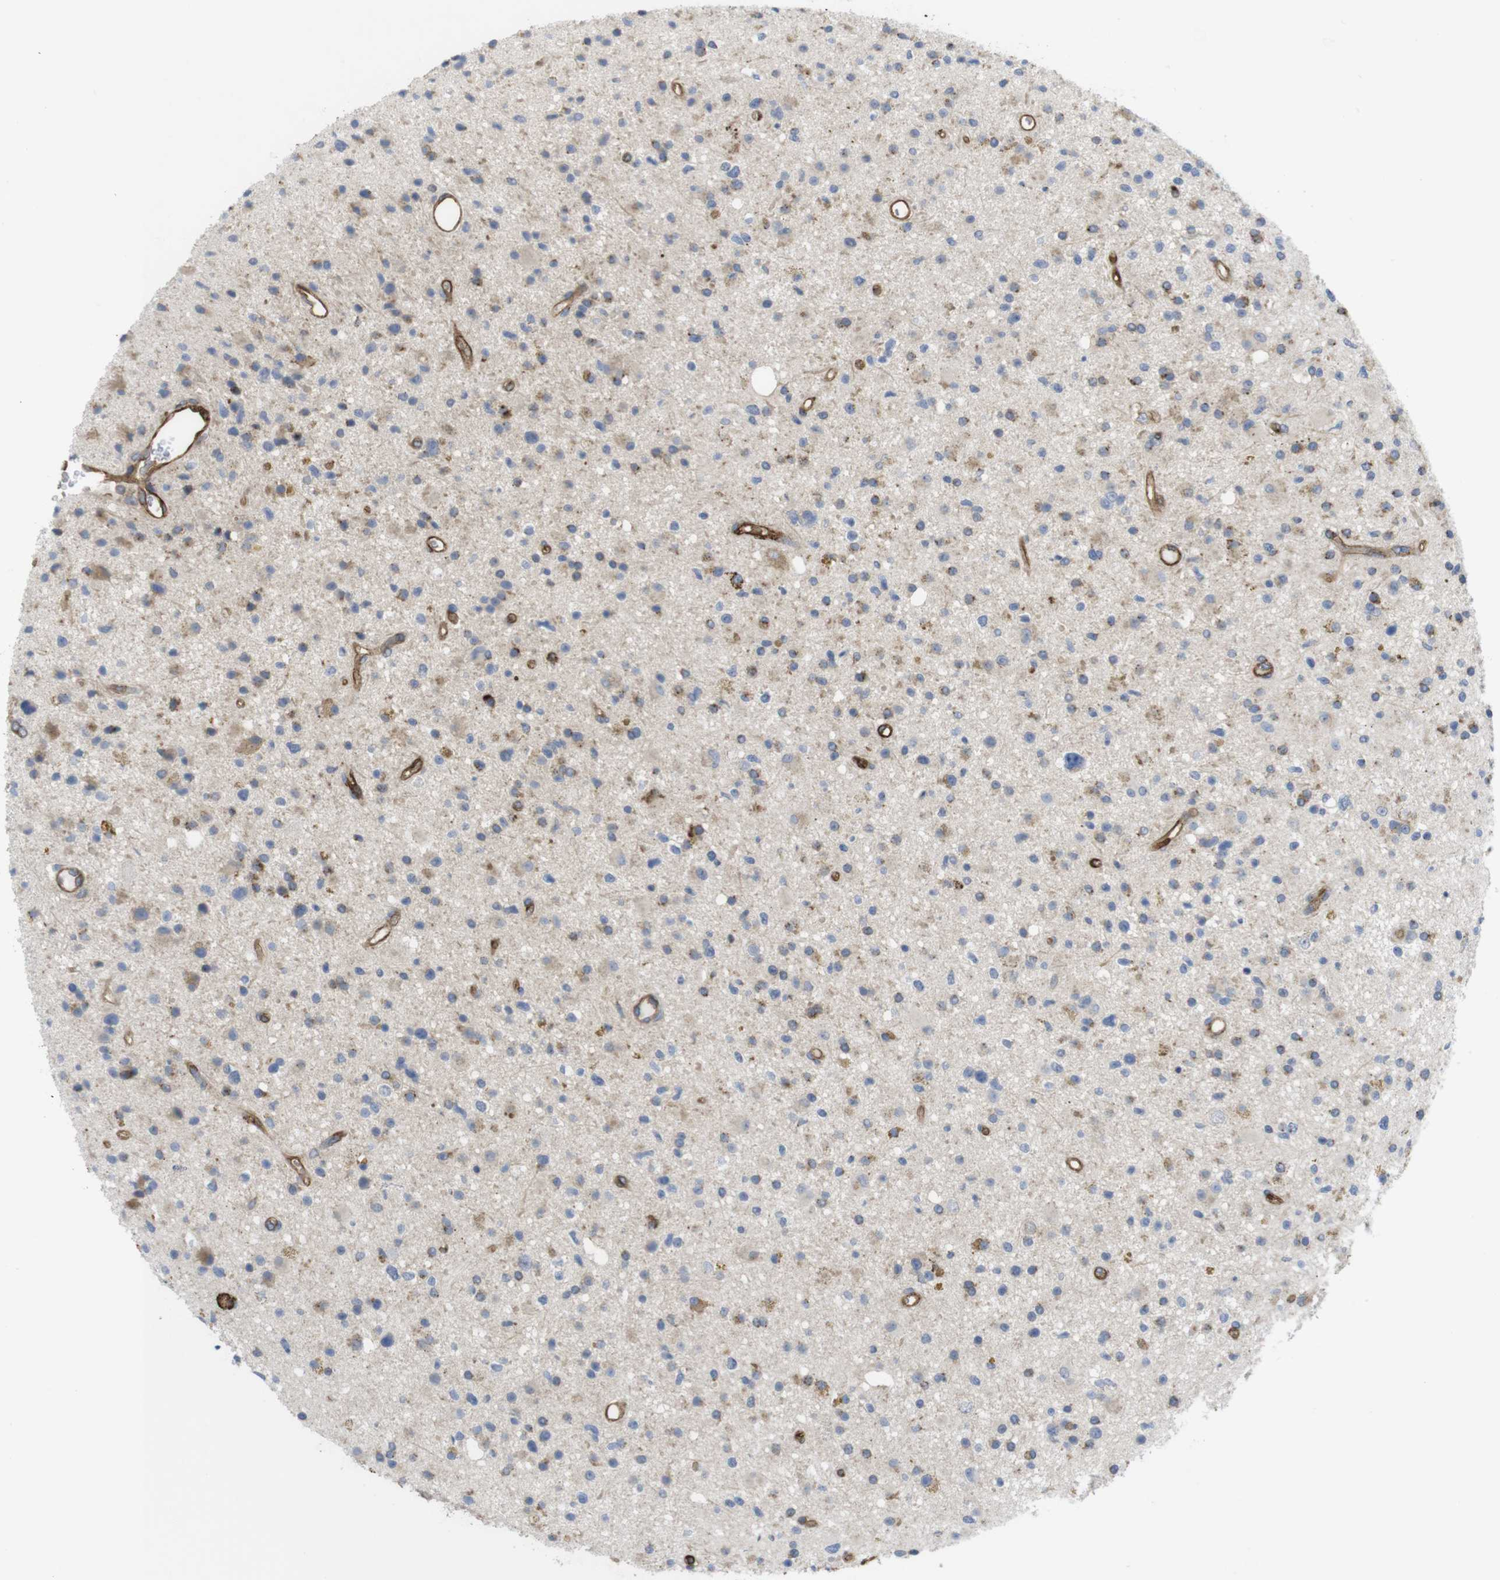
{"staining": {"intensity": "moderate", "quantity": "<25%", "location": "cytoplasmic/membranous"}, "tissue": "glioma", "cell_type": "Tumor cells", "image_type": "cancer", "snomed": [{"axis": "morphology", "description": "Glioma, malignant, High grade"}, {"axis": "topography", "description": "Brain"}], "caption": "Glioma tissue displays moderate cytoplasmic/membranous expression in approximately <25% of tumor cells", "gene": "CCR6", "patient": {"sex": "male", "age": 33}}